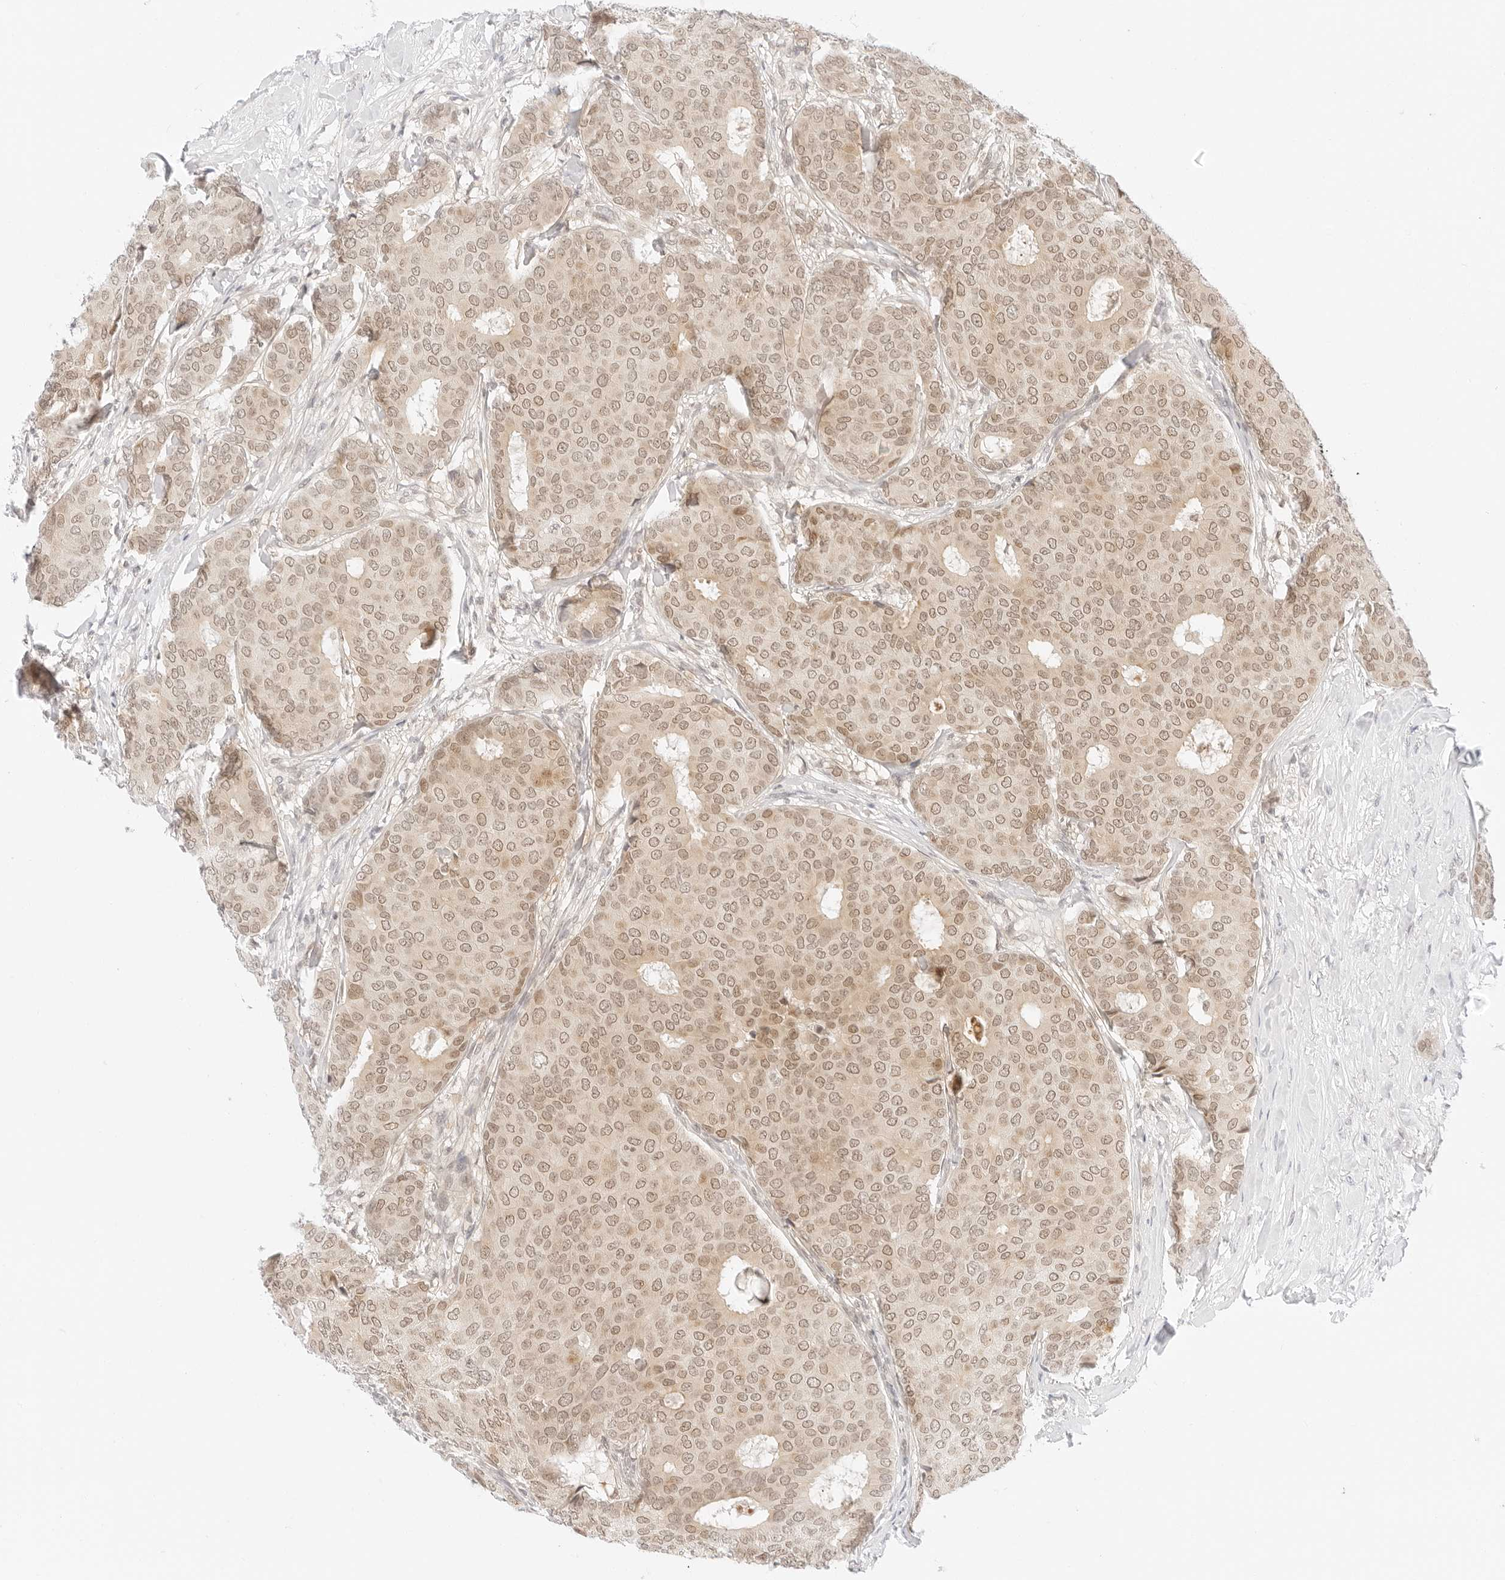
{"staining": {"intensity": "moderate", "quantity": ">75%", "location": "cytoplasmic/membranous,nuclear"}, "tissue": "breast cancer", "cell_type": "Tumor cells", "image_type": "cancer", "snomed": [{"axis": "morphology", "description": "Duct carcinoma"}, {"axis": "topography", "description": "Breast"}], "caption": "Moderate cytoplasmic/membranous and nuclear protein expression is seen in about >75% of tumor cells in breast cancer. (brown staining indicates protein expression, while blue staining denotes nuclei).", "gene": "POLR3C", "patient": {"sex": "female", "age": 75}}